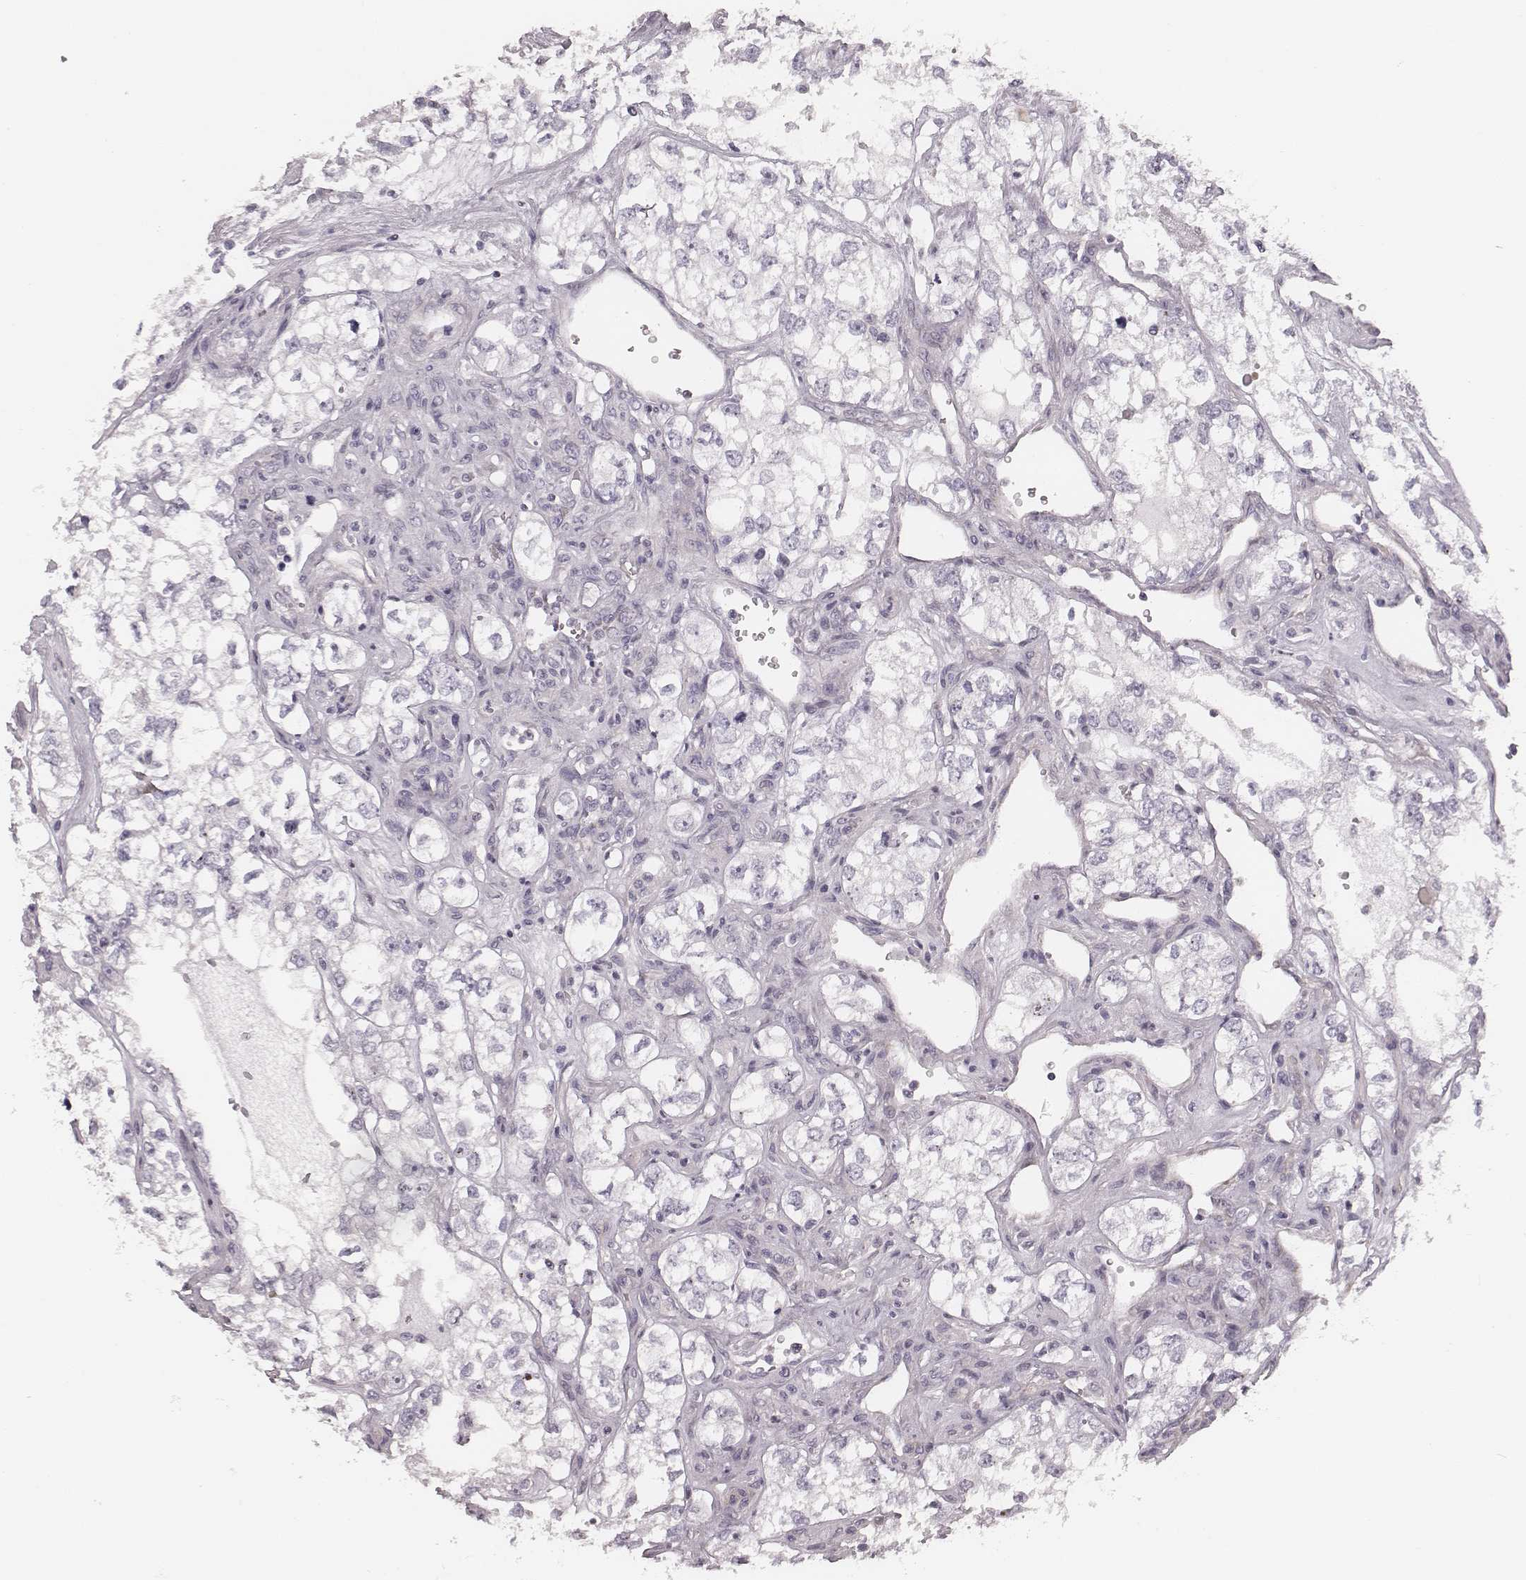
{"staining": {"intensity": "negative", "quantity": "none", "location": "none"}, "tissue": "renal cancer", "cell_type": "Tumor cells", "image_type": "cancer", "snomed": [{"axis": "morphology", "description": "Adenocarcinoma, NOS"}, {"axis": "topography", "description": "Kidney"}], "caption": "DAB immunohistochemical staining of human adenocarcinoma (renal) reveals no significant positivity in tumor cells.", "gene": "S100Z", "patient": {"sex": "female", "age": 59}}